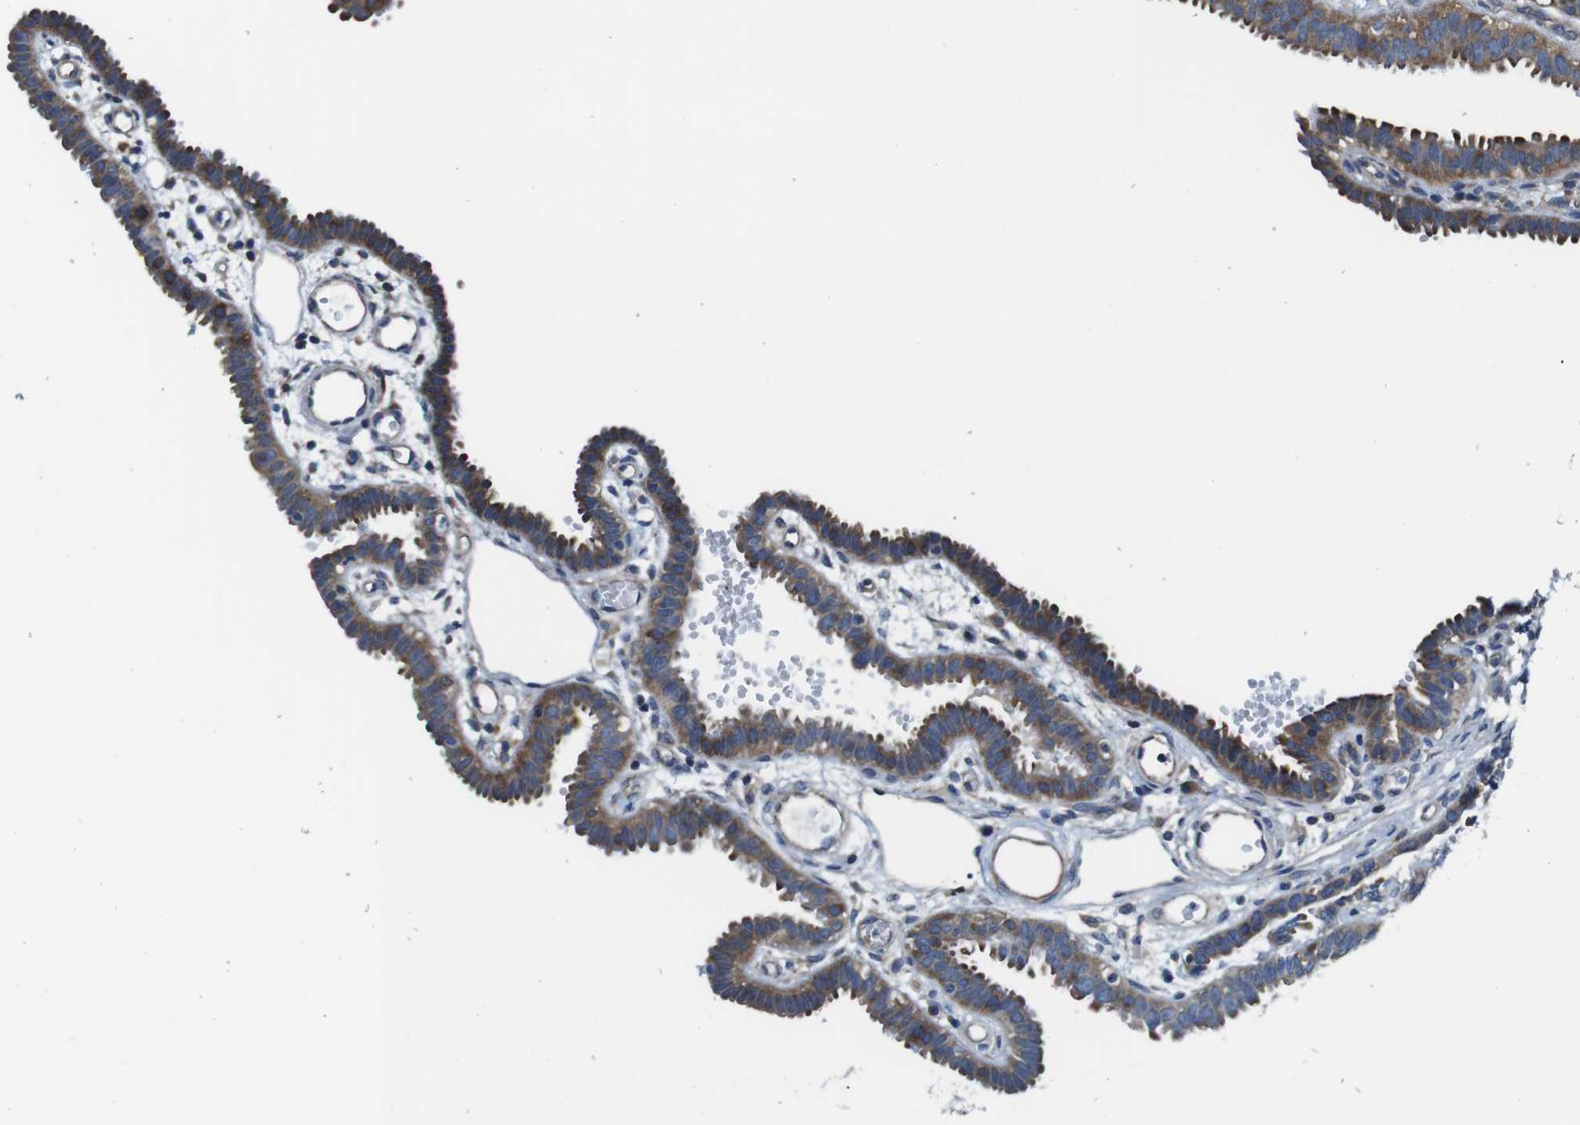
{"staining": {"intensity": "moderate", "quantity": ">75%", "location": "cytoplasmic/membranous"}, "tissue": "fallopian tube", "cell_type": "Glandular cells", "image_type": "normal", "snomed": [{"axis": "morphology", "description": "Normal tissue, NOS"}, {"axis": "topography", "description": "Fallopian tube"}, {"axis": "topography", "description": "Placenta"}], "caption": "Moderate cytoplasmic/membranous positivity for a protein is present in approximately >75% of glandular cells of normal fallopian tube using IHC.", "gene": "EIF2B5", "patient": {"sex": "female", "age": 34}}